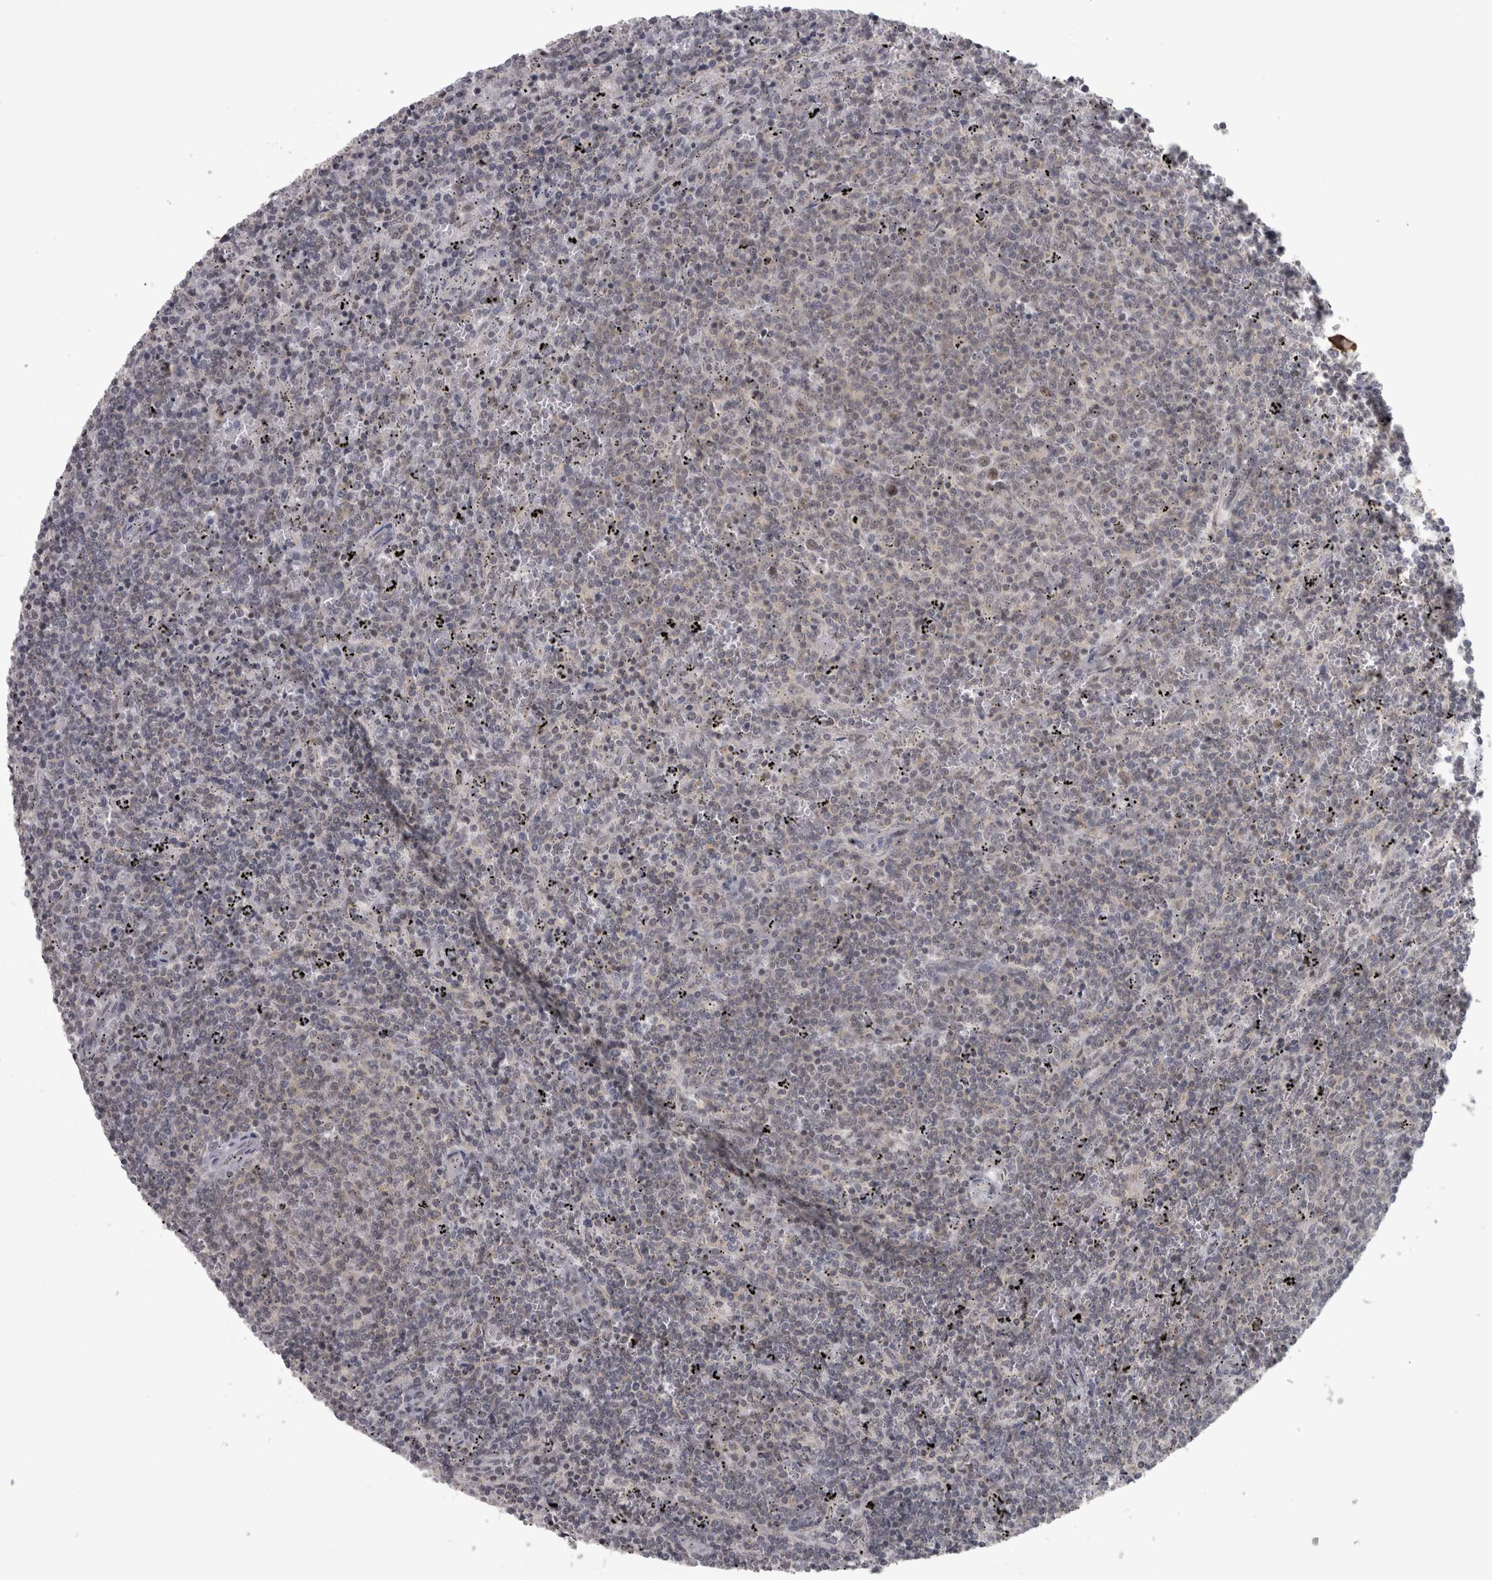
{"staining": {"intensity": "negative", "quantity": "none", "location": "none"}, "tissue": "lymphoma", "cell_type": "Tumor cells", "image_type": "cancer", "snomed": [{"axis": "morphology", "description": "Malignant lymphoma, non-Hodgkin's type, Low grade"}, {"axis": "topography", "description": "Spleen"}], "caption": "Immunohistochemistry (IHC) micrograph of lymphoma stained for a protein (brown), which displays no expression in tumor cells. (DAB immunohistochemistry (IHC) visualized using brightfield microscopy, high magnification).", "gene": "PPP1R12B", "patient": {"sex": "female", "age": 50}}